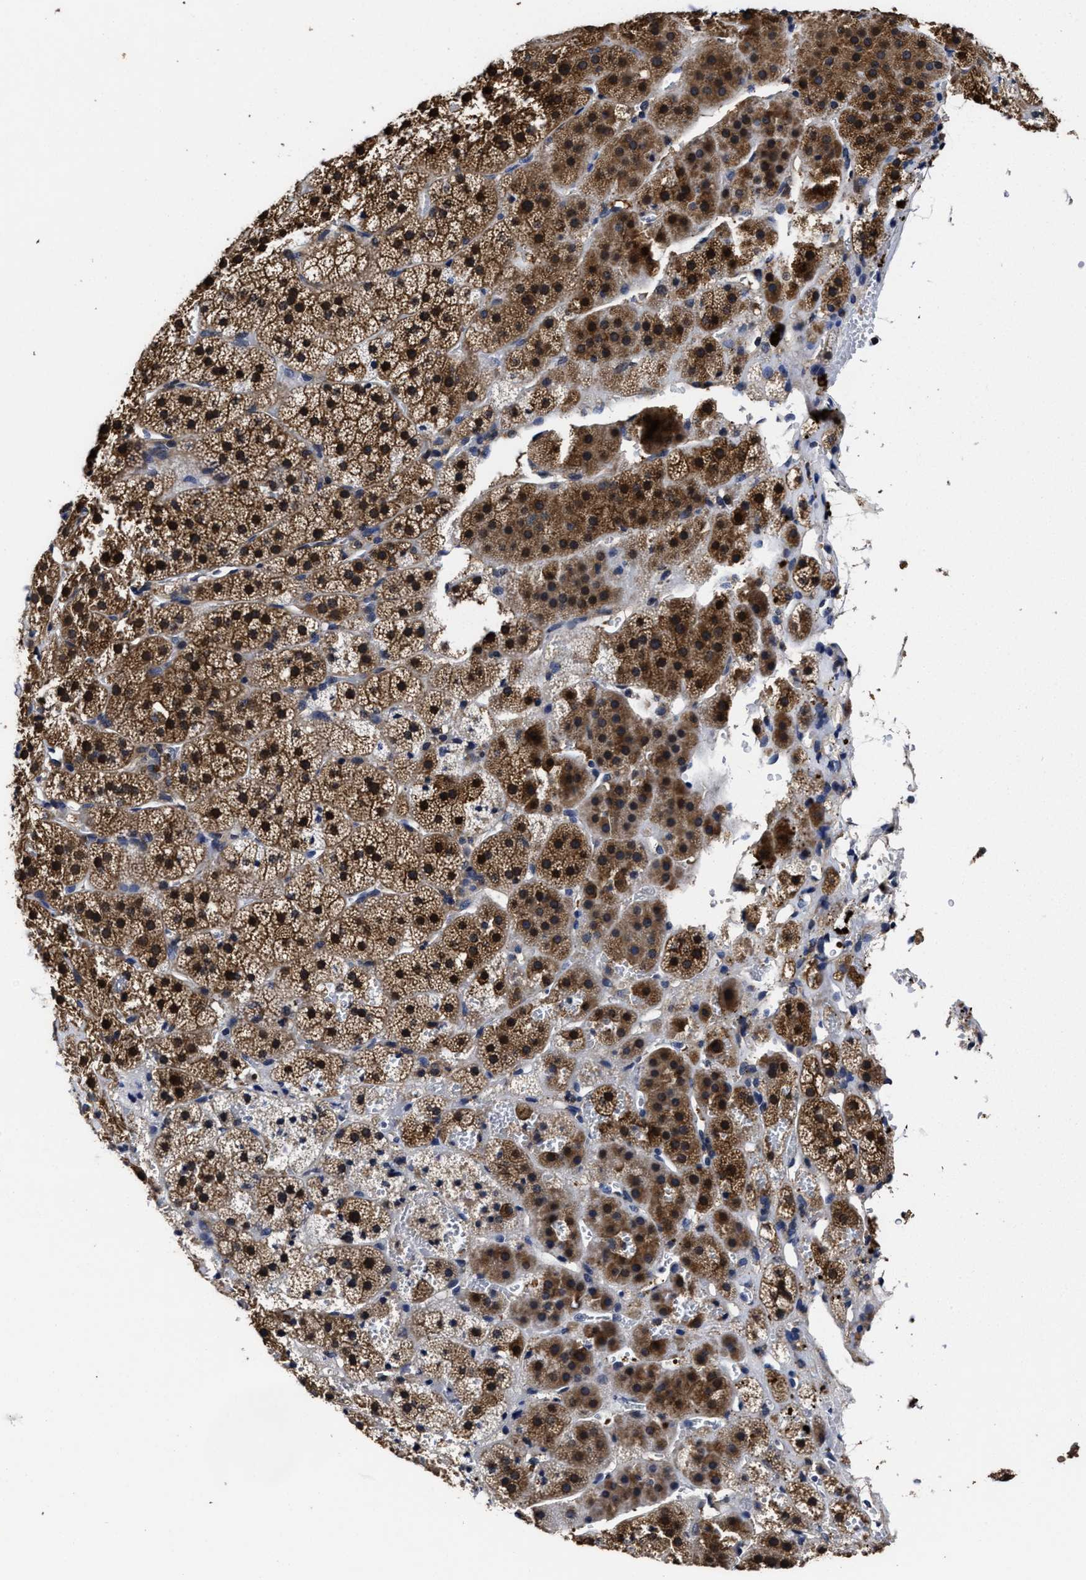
{"staining": {"intensity": "strong", "quantity": ">75%", "location": "cytoplasmic/membranous,nuclear"}, "tissue": "adrenal gland", "cell_type": "Glandular cells", "image_type": "normal", "snomed": [{"axis": "morphology", "description": "Normal tissue, NOS"}, {"axis": "topography", "description": "Adrenal gland"}], "caption": "Glandular cells show high levels of strong cytoplasmic/membranous,nuclear positivity in about >75% of cells in benign adrenal gland. (Brightfield microscopy of DAB IHC at high magnification).", "gene": "SOCS5", "patient": {"sex": "female", "age": 44}}